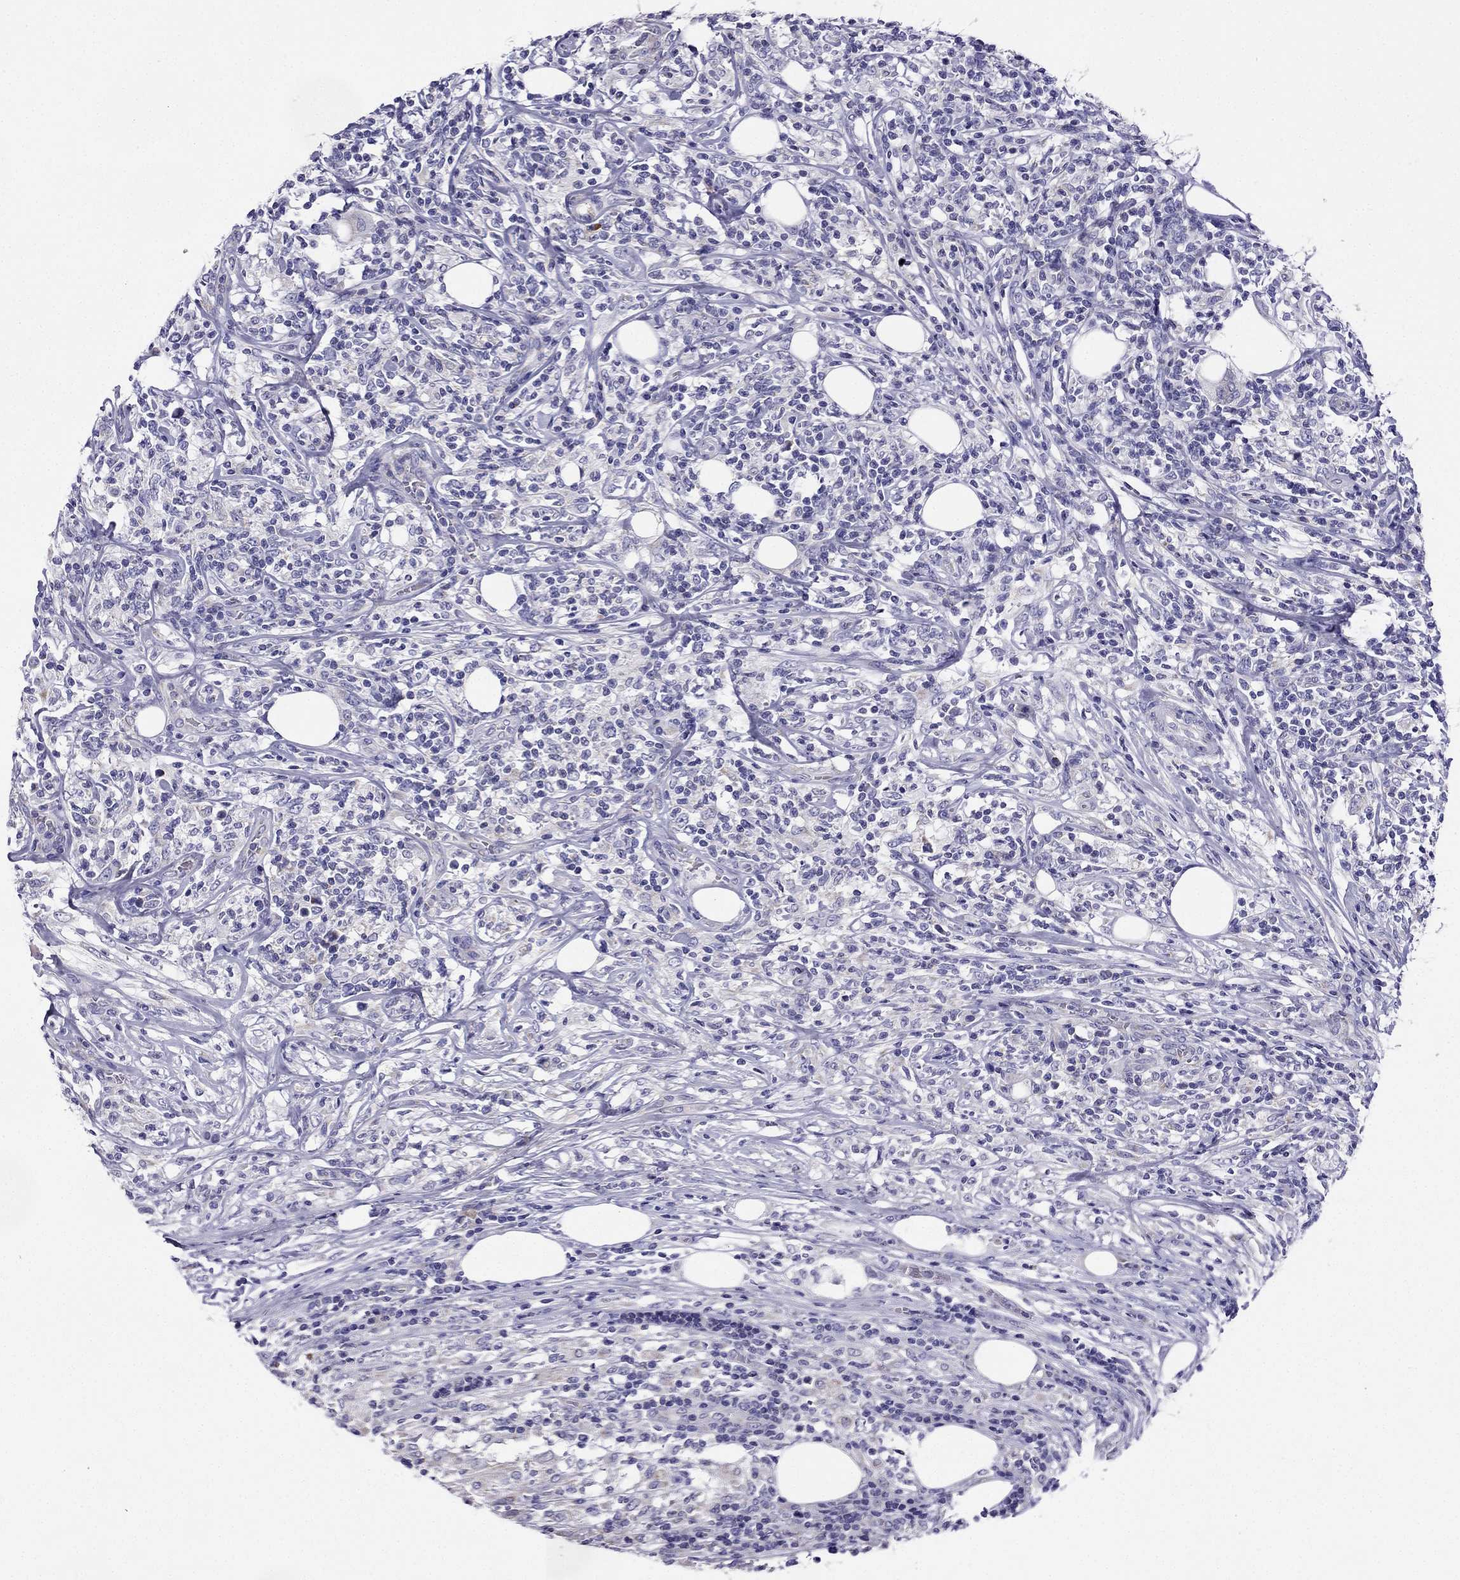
{"staining": {"intensity": "negative", "quantity": "none", "location": "none"}, "tissue": "lymphoma", "cell_type": "Tumor cells", "image_type": "cancer", "snomed": [{"axis": "morphology", "description": "Malignant lymphoma, non-Hodgkin's type, High grade"}, {"axis": "topography", "description": "Lymph node"}], "caption": "A high-resolution micrograph shows immunohistochemistry staining of malignant lymphoma, non-Hodgkin's type (high-grade), which displays no significant staining in tumor cells.", "gene": "KIF5A", "patient": {"sex": "female", "age": 84}}